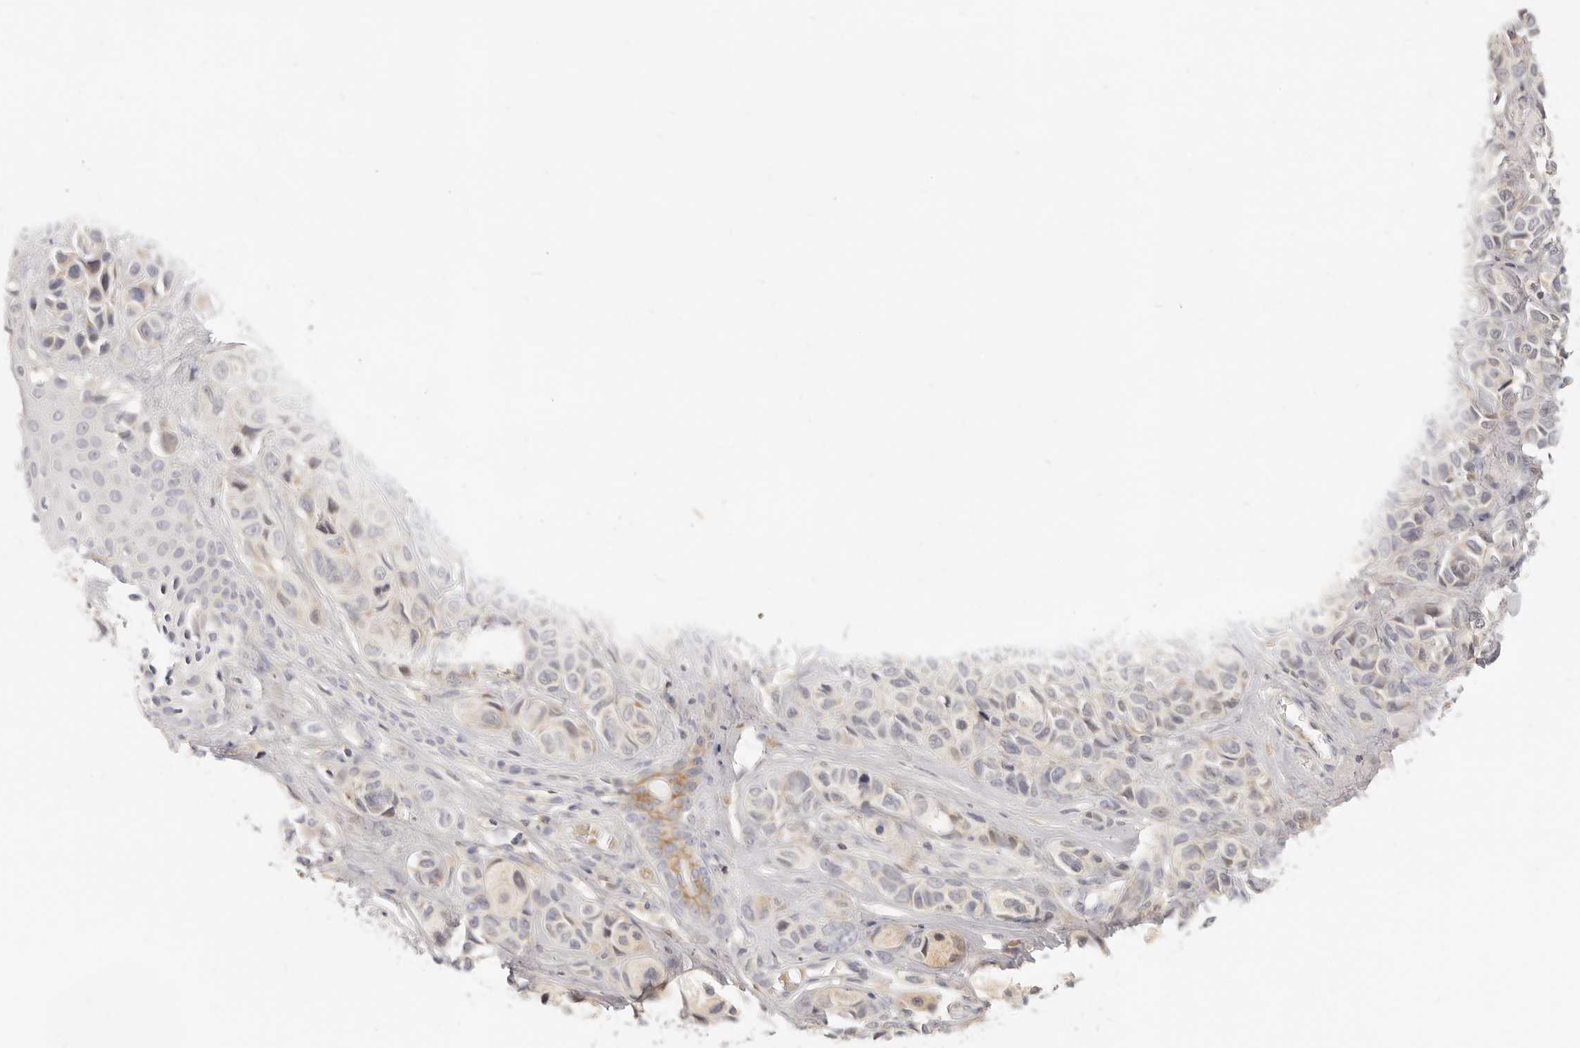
{"staining": {"intensity": "negative", "quantity": "none", "location": "none"}, "tissue": "melanoma", "cell_type": "Tumor cells", "image_type": "cancer", "snomed": [{"axis": "morphology", "description": "Malignant melanoma, NOS"}, {"axis": "topography", "description": "Skin"}], "caption": "Immunohistochemistry micrograph of neoplastic tissue: melanoma stained with DAB displays no significant protein expression in tumor cells.", "gene": "LTB4R2", "patient": {"sex": "female", "age": 58}}